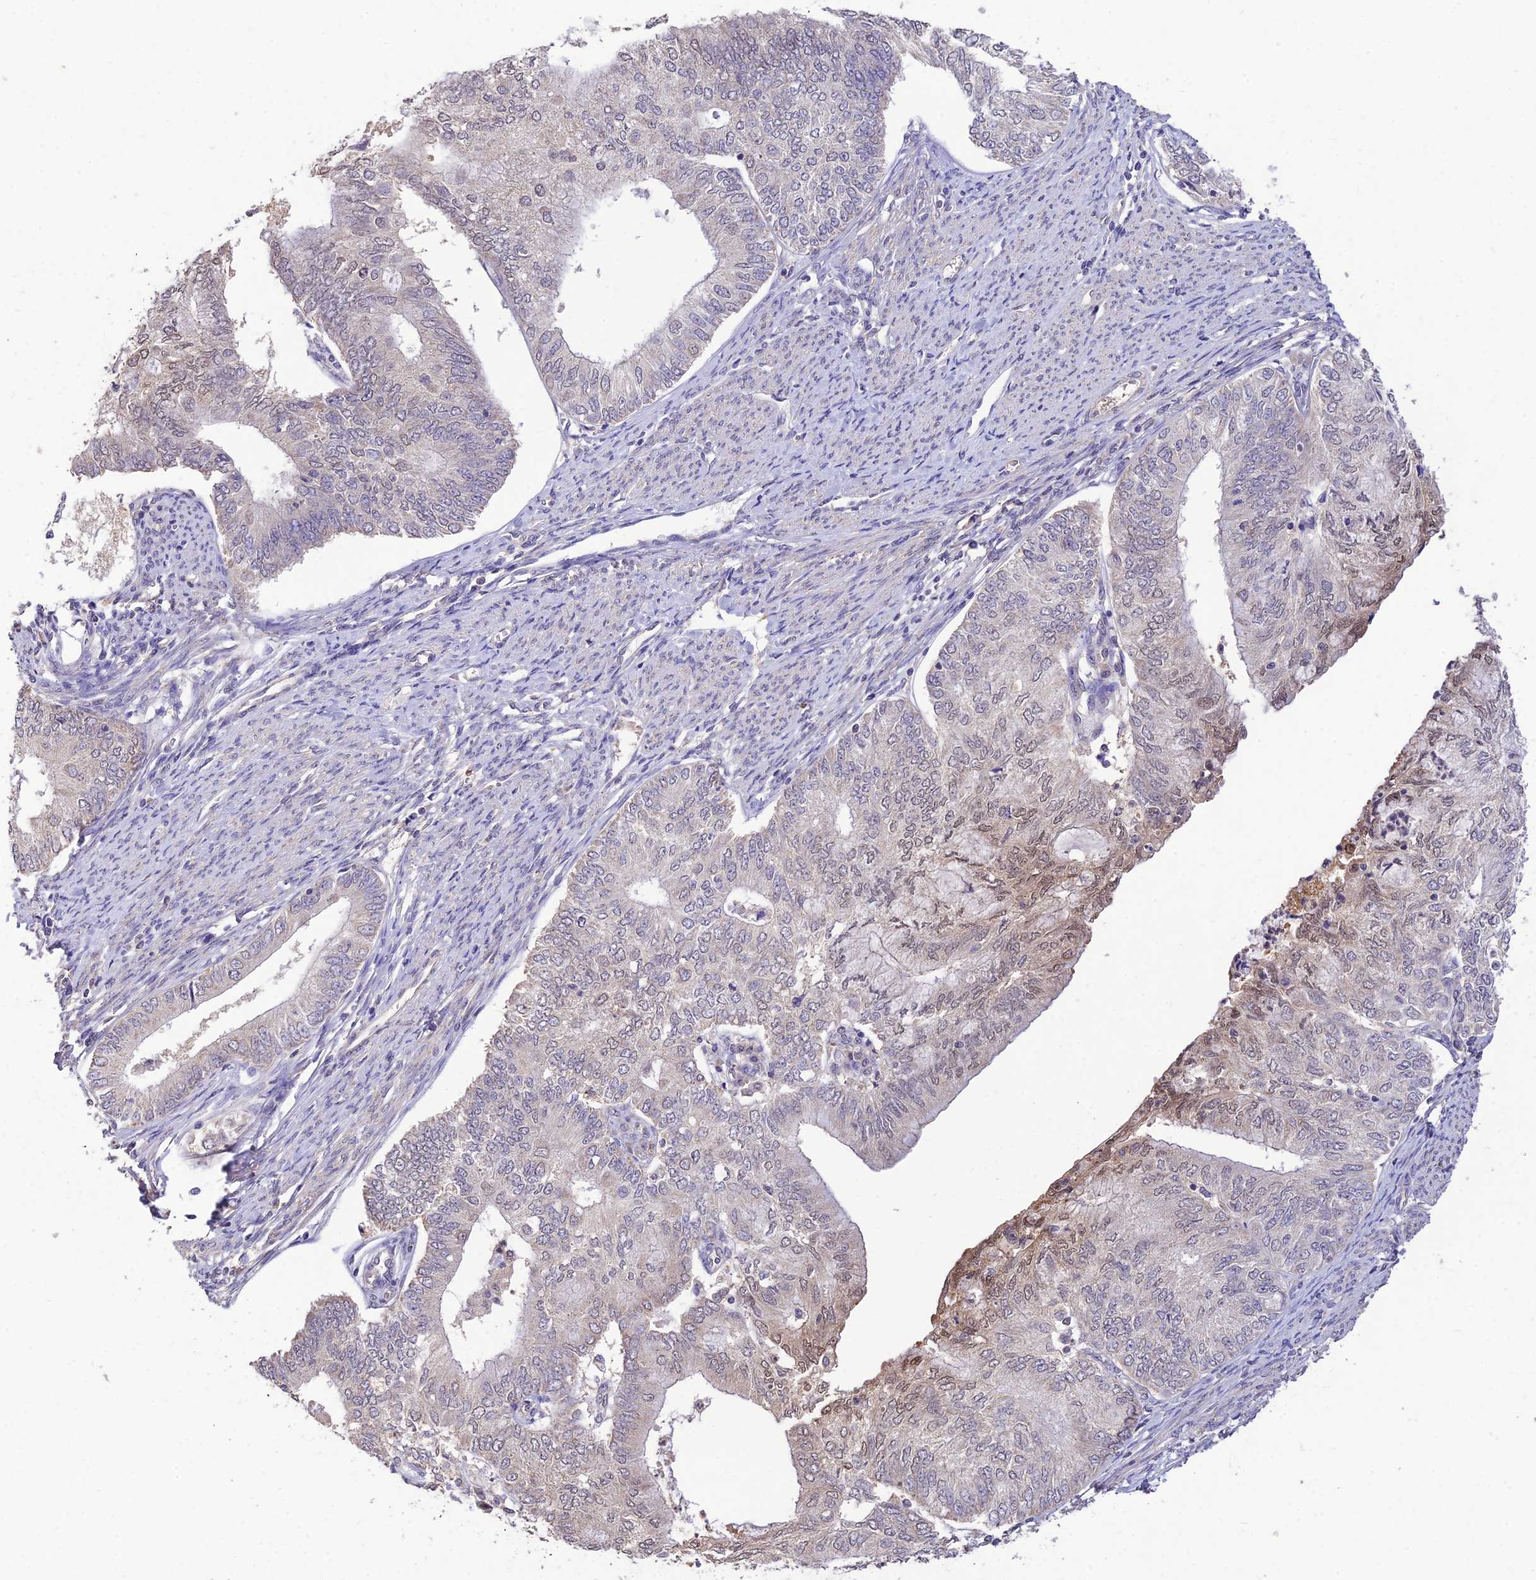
{"staining": {"intensity": "weak", "quantity": "<25%", "location": "nuclear"}, "tissue": "endometrial cancer", "cell_type": "Tumor cells", "image_type": "cancer", "snomed": [{"axis": "morphology", "description": "Adenocarcinoma, NOS"}, {"axis": "topography", "description": "Endometrium"}], "caption": "The image shows no staining of tumor cells in endometrial cancer (adenocarcinoma). (Immunohistochemistry (ihc), brightfield microscopy, high magnification).", "gene": "PGK1", "patient": {"sex": "female", "age": 68}}